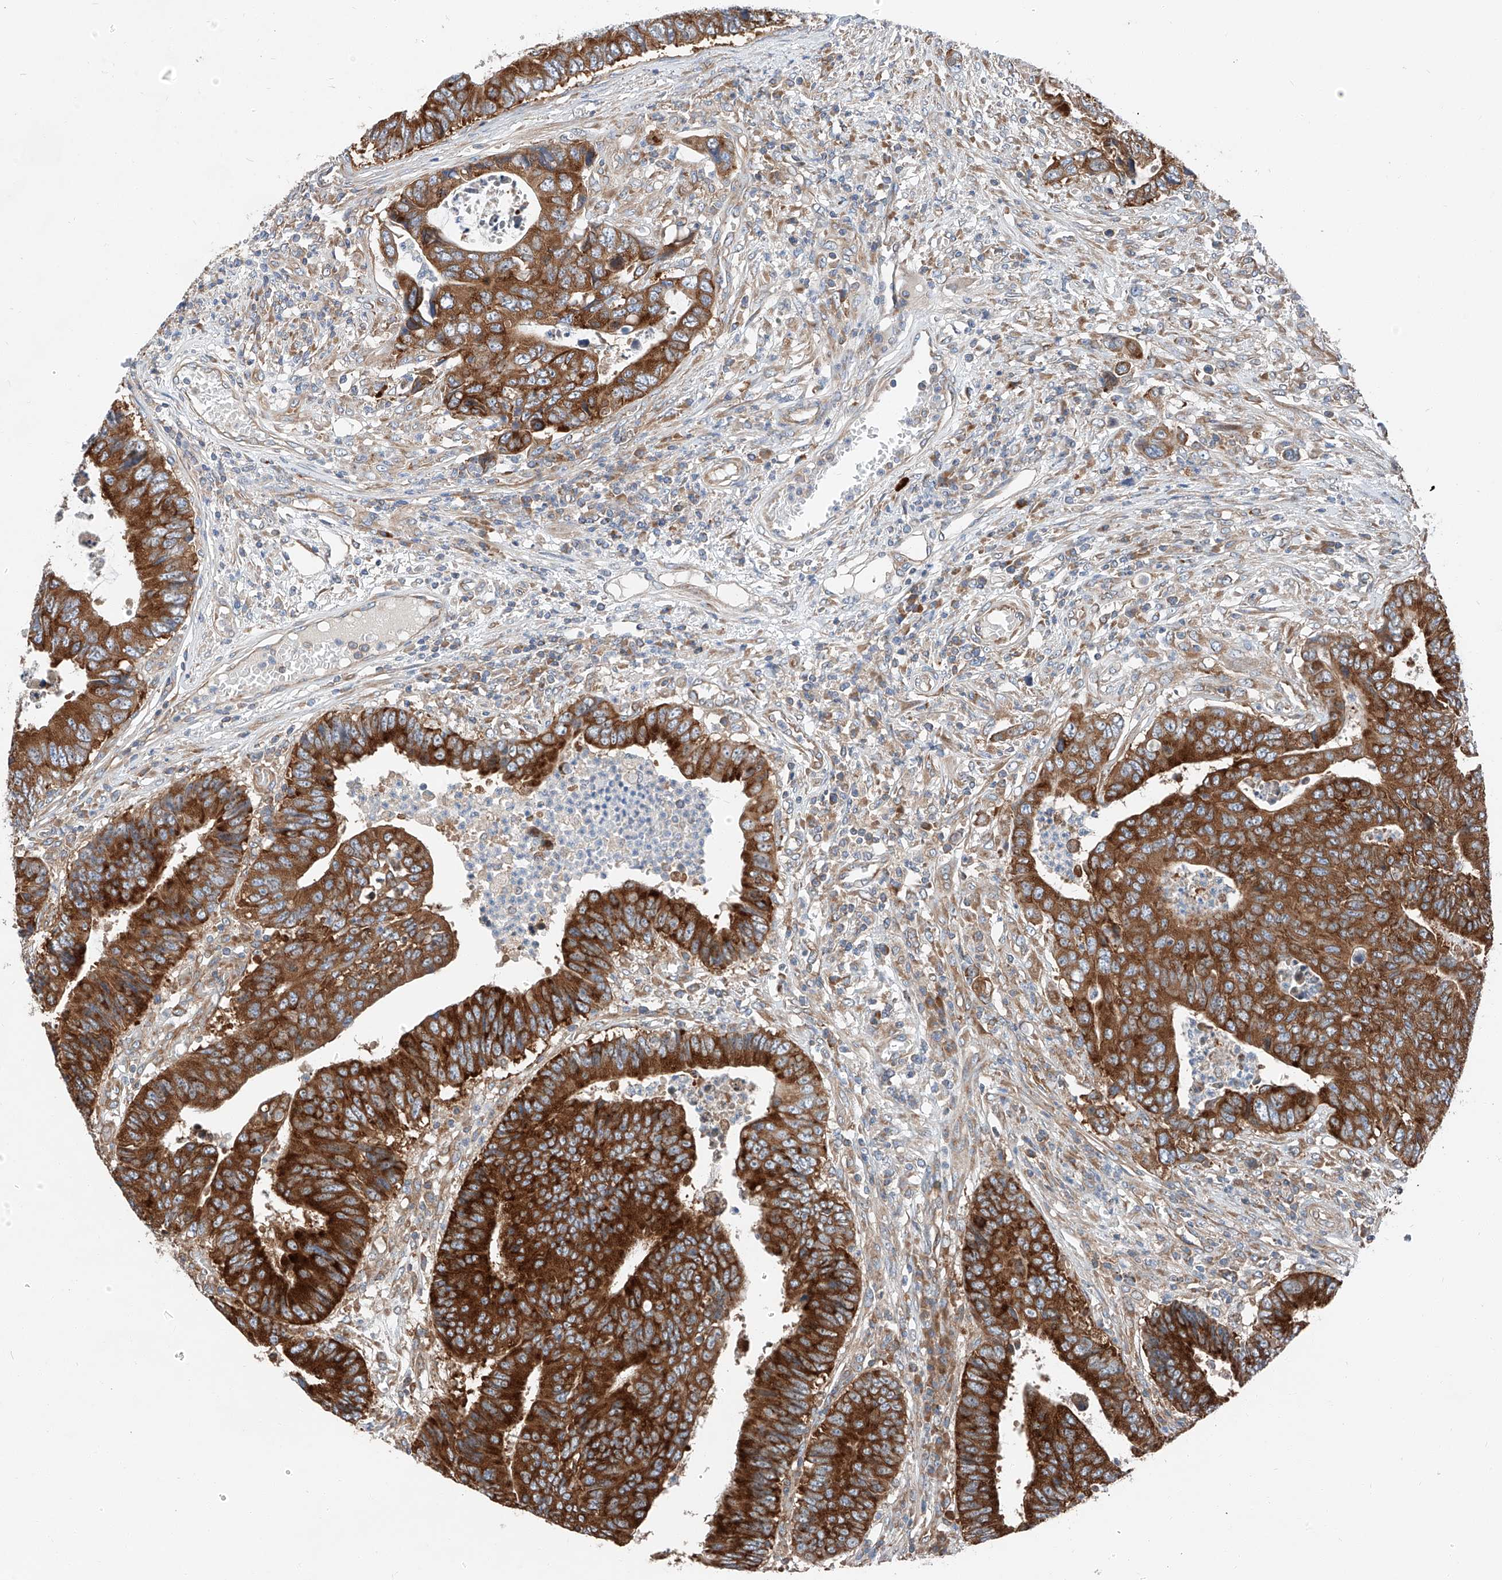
{"staining": {"intensity": "strong", "quantity": ">75%", "location": "cytoplasmic/membranous"}, "tissue": "colorectal cancer", "cell_type": "Tumor cells", "image_type": "cancer", "snomed": [{"axis": "morphology", "description": "Adenocarcinoma, NOS"}, {"axis": "topography", "description": "Rectum"}], "caption": "This micrograph shows IHC staining of human colorectal cancer (adenocarcinoma), with high strong cytoplasmic/membranous expression in about >75% of tumor cells.", "gene": "ZC3H15", "patient": {"sex": "male", "age": 84}}